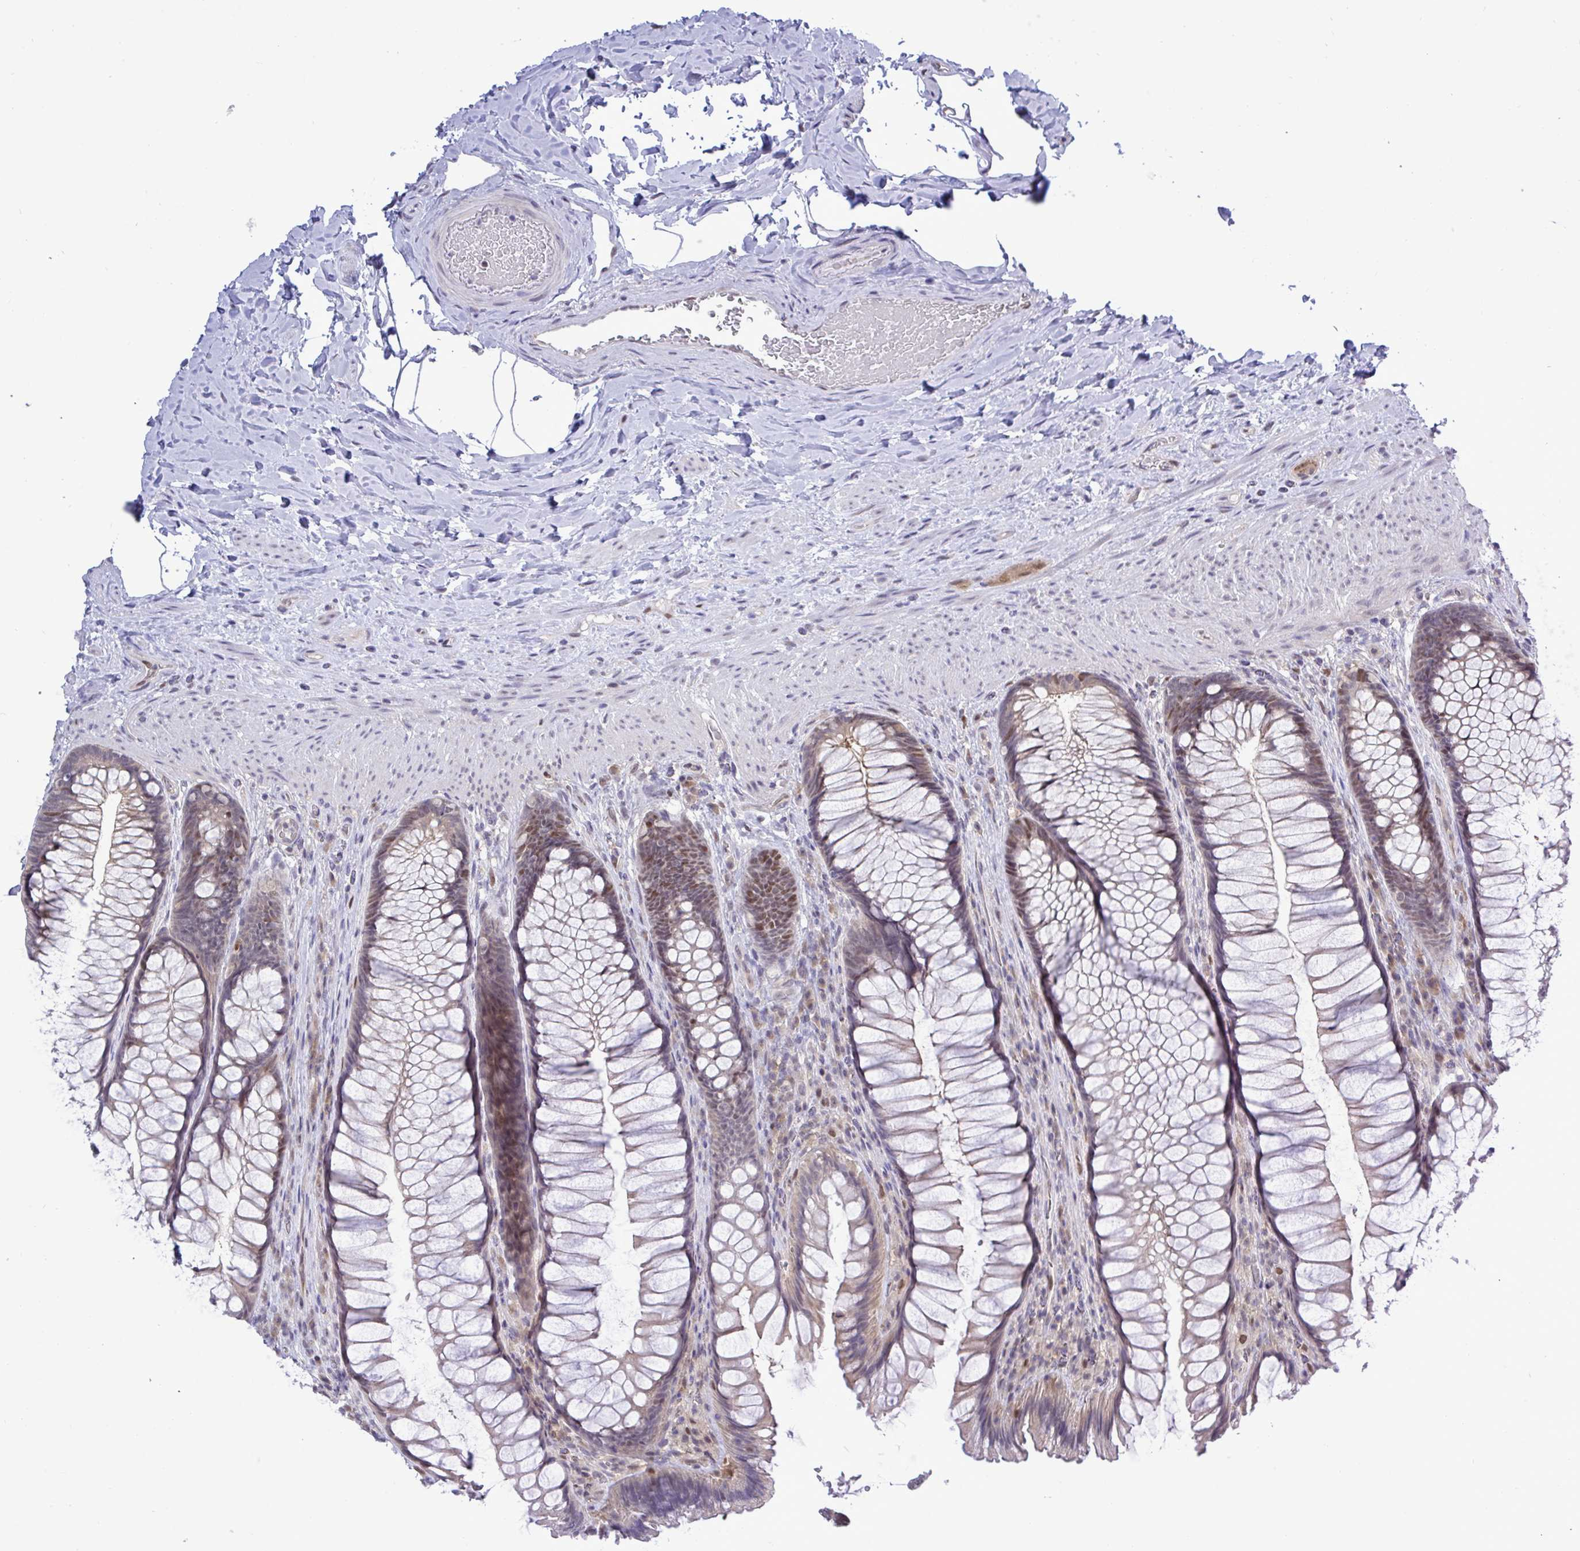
{"staining": {"intensity": "weak", "quantity": ">75%", "location": "cytoplasmic/membranous,nuclear"}, "tissue": "rectum", "cell_type": "Glandular cells", "image_type": "normal", "snomed": [{"axis": "morphology", "description": "Normal tissue, NOS"}, {"axis": "topography", "description": "Rectum"}], "caption": "This is a photomicrograph of IHC staining of benign rectum, which shows weak expression in the cytoplasmic/membranous,nuclear of glandular cells.", "gene": "ZNF444", "patient": {"sex": "male", "age": 53}}